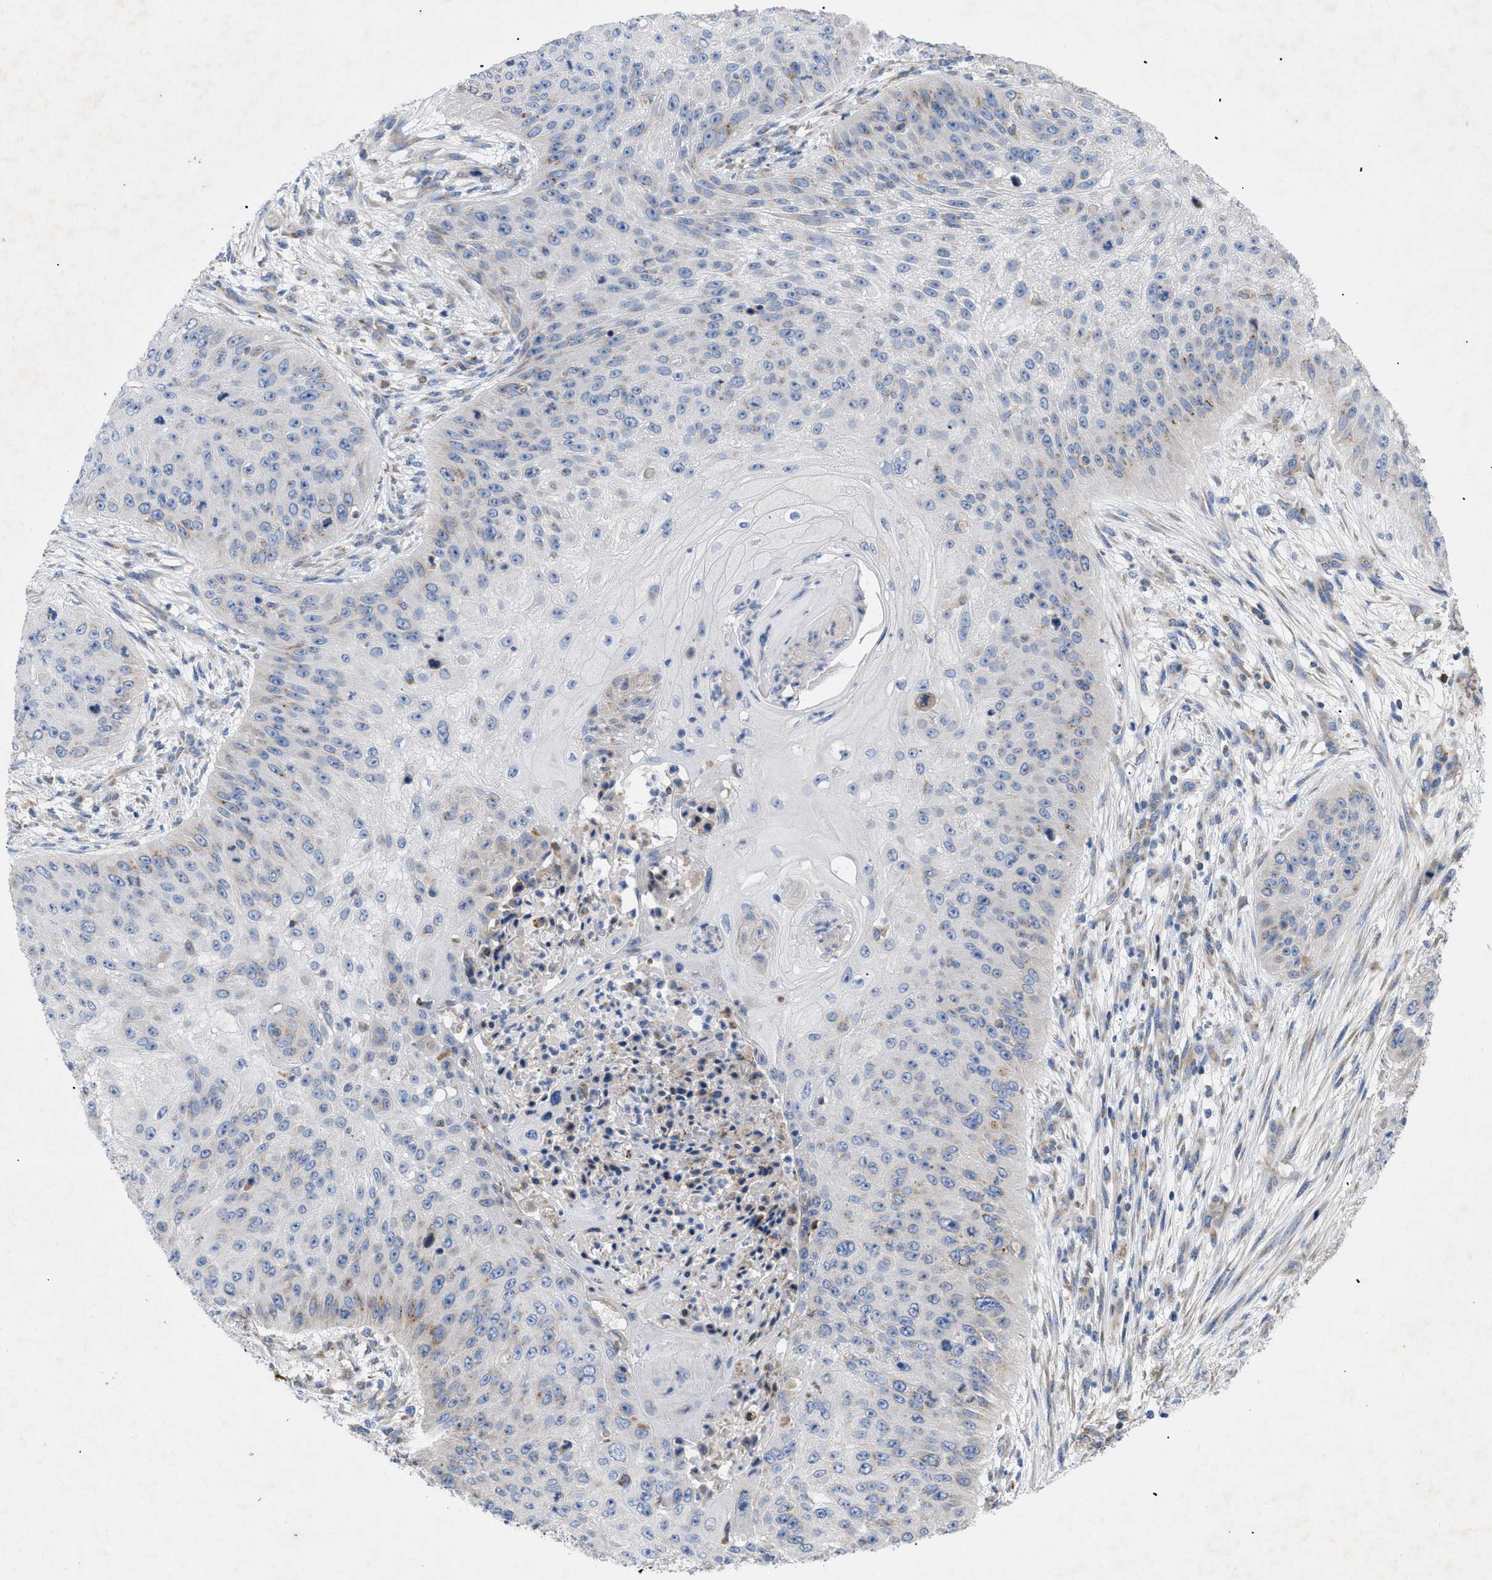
{"staining": {"intensity": "negative", "quantity": "none", "location": "none"}, "tissue": "skin cancer", "cell_type": "Tumor cells", "image_type": "cancer", "snomed": [{"axis": "morphology", "description": "Squamous cell carcinoma, NOS"}, {"axis": "topography", "description": "Skin"}], "caption": "Tumor cells are negative for brown protein staining in squamous cell carcinoma (skin).", "gene": "SLC50A1", "patient": {"sex": "female", "age": 80}}